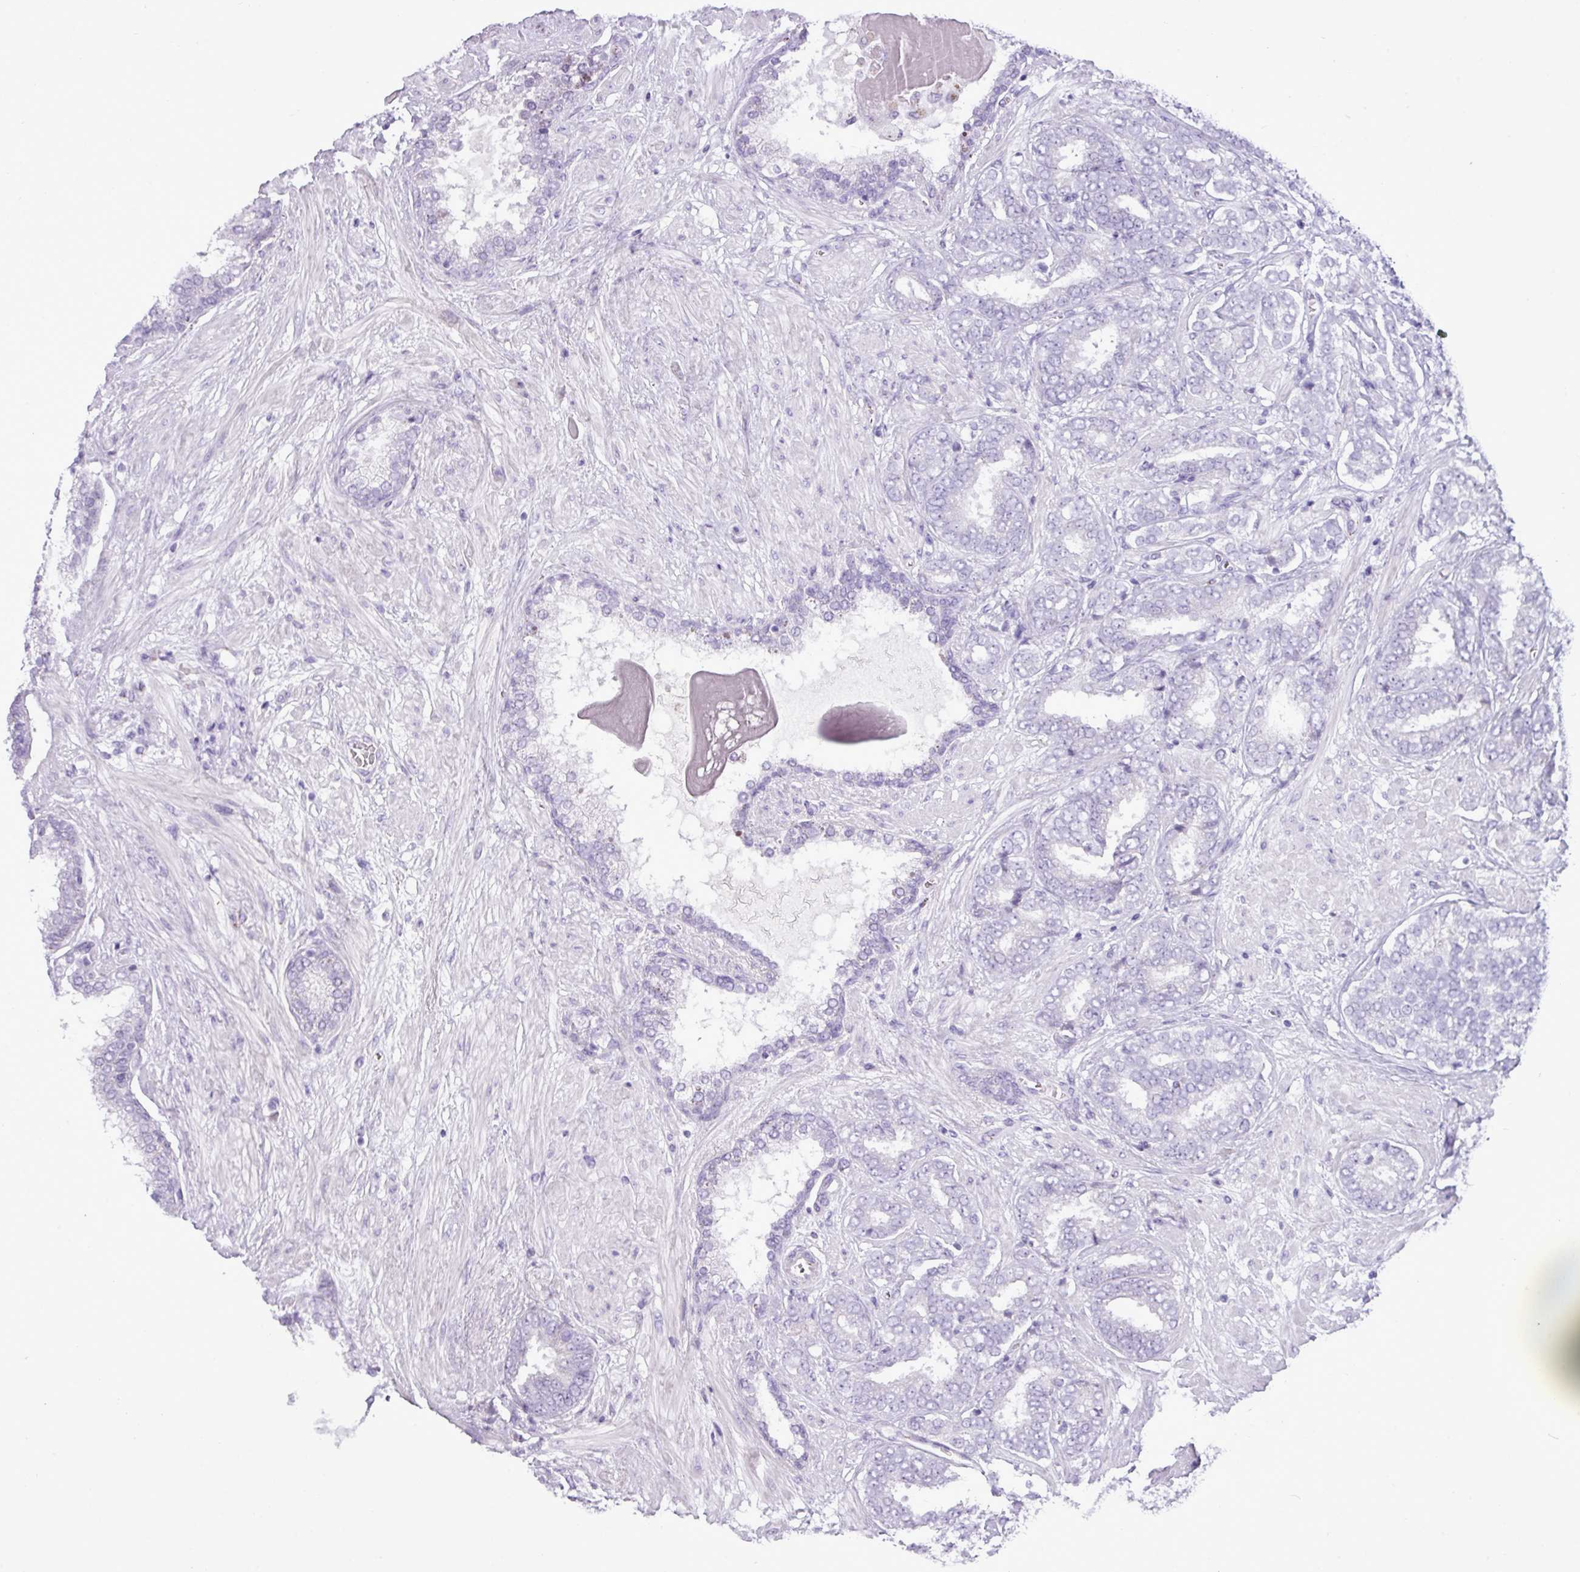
{"staining": {"intensity": "negative", "quantity": "none", "location": "none"}, "tissue": "prostate cancer", "cell_type": "Tumor cells", "image_type": "cancer", "snomed": [{"axis": "morphology", "description": "Adenocarcinoma, High grade"}, {"axis": "topography", "description": "Prostate"}], "caption": "This is a micrograph of IHC staining of prostate cancer, which shows no staining in tumor cells. (DAB (3,3'-diaminobenzidine) immunohistochemistry, high magnification).", "gene": "FAM43A", "patient": {"sex": "male", "age": 72}}